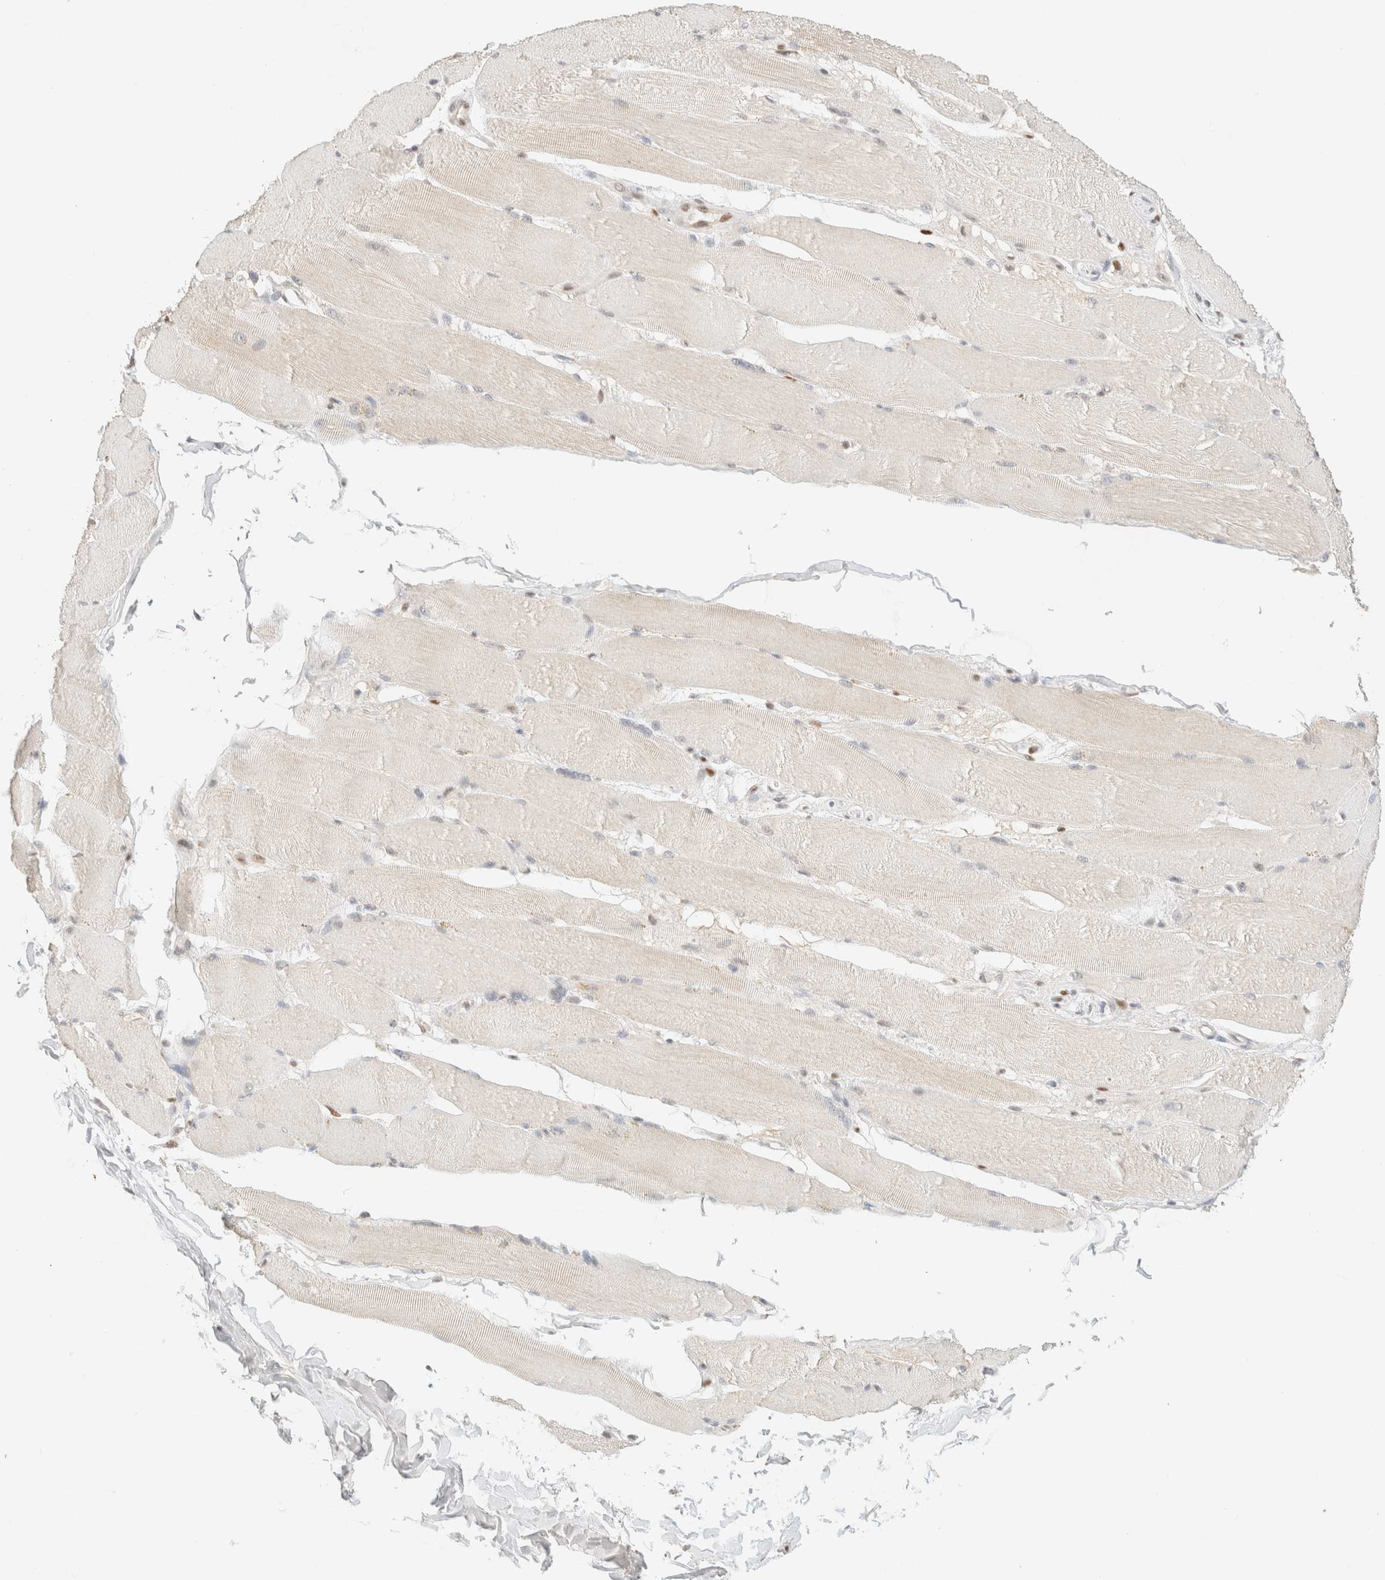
{"staining": {"intensity": "negative", "quantity": "none", "location": "none"}, "tissue": "skeletal muscle", "cell_type": "Myocytes", "image_type": "normal", "snomed": [{"axis": "morphology", "description": "Normal tissue, NOS"}, {"axis": "topography", "description": "Skin"}, {"axis": "topography", "description": "Skeletal muscle"}], "caption": "Myocytes show no significant staining in benign skeletal muscle. Nuclei are stained in blue.", "gene": "DDB2", "patient": {"sex": "male", "age": 83}}